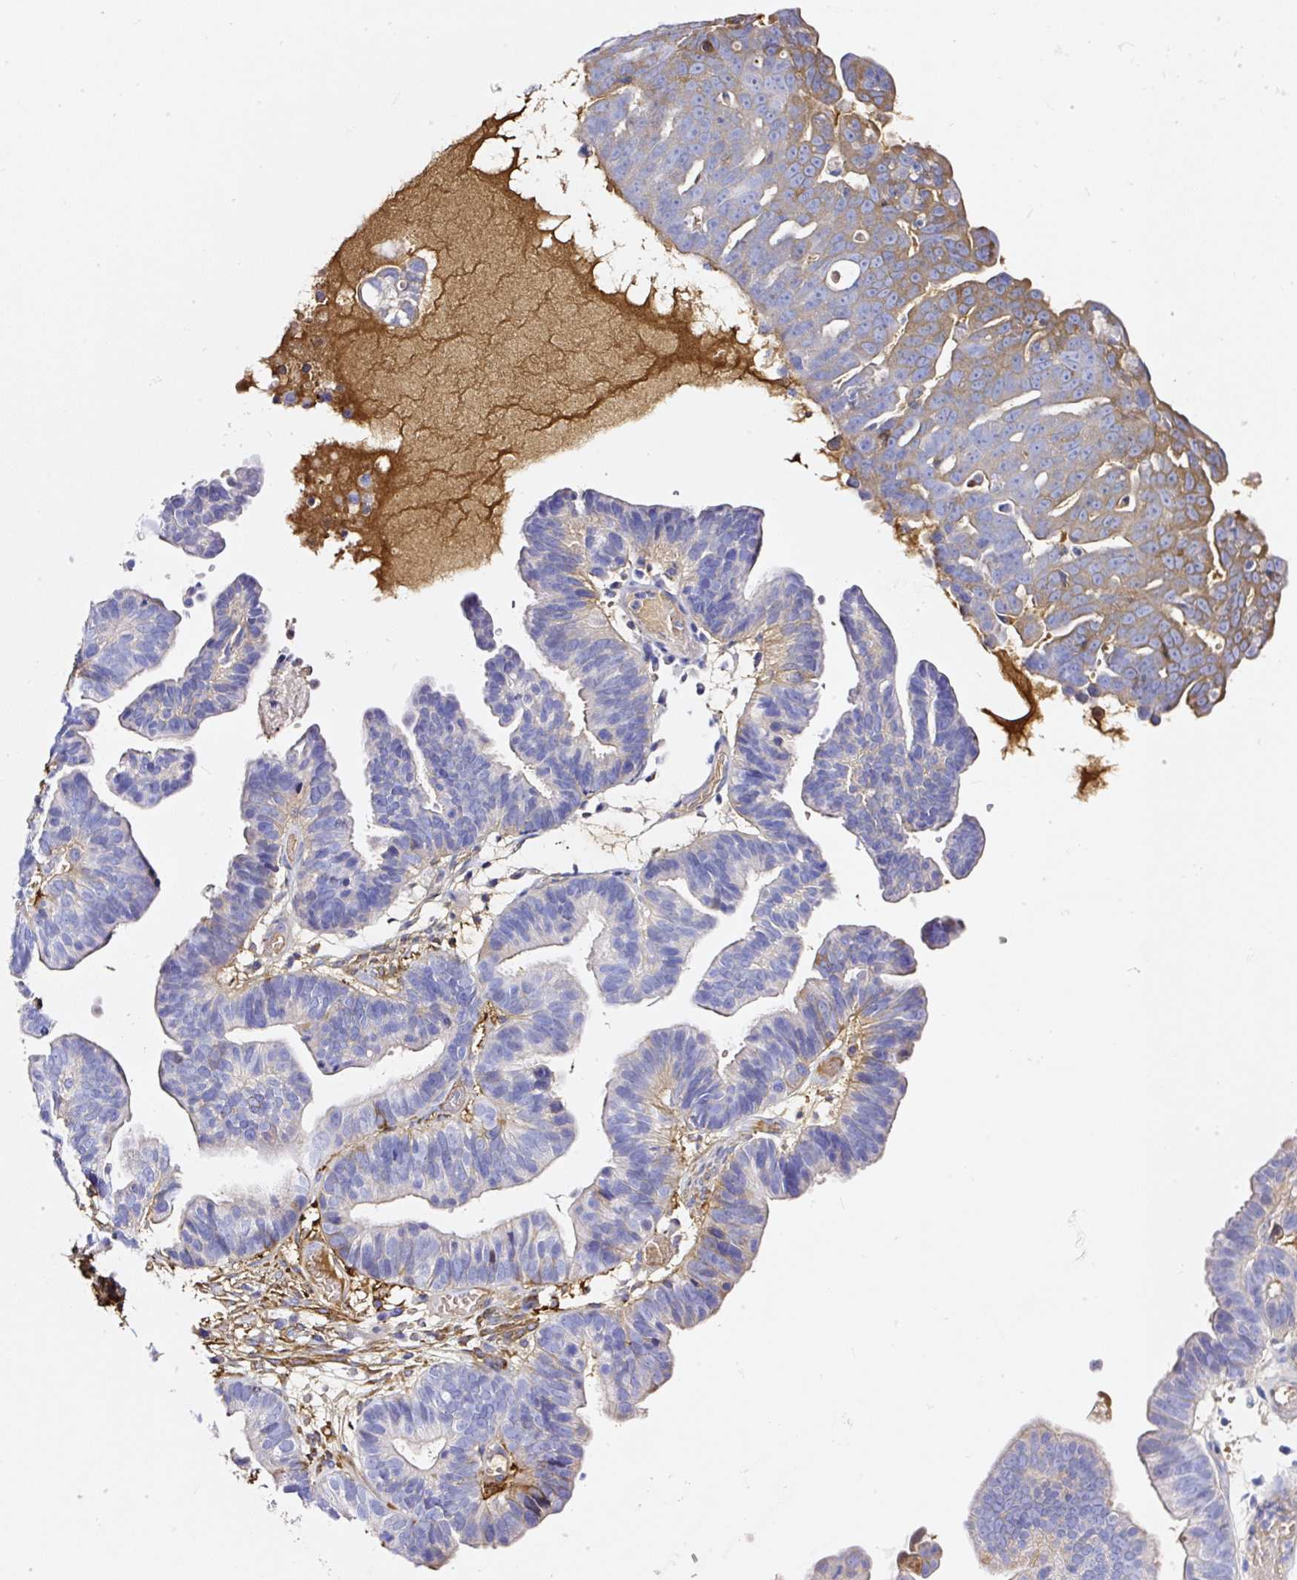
{"staining": {"intensity": "negative", "quantity": "none", "location": "none"}, "tissue": "ovarian cancer", "cell_type": "Tumor cells", "image_type": "cancer", "snomed": [{"axis": "morphology", "description": "Cystadenocarcinoma, serous, NOS"}, {"axis": "topography", "description": "Ovary"}], "caption": "This is an IHC micrograph of human ovarian cancer. There is no staining in tumor cells.", "gene": "CLEC3B", "patient": {"sex": "female", "age": 56}}